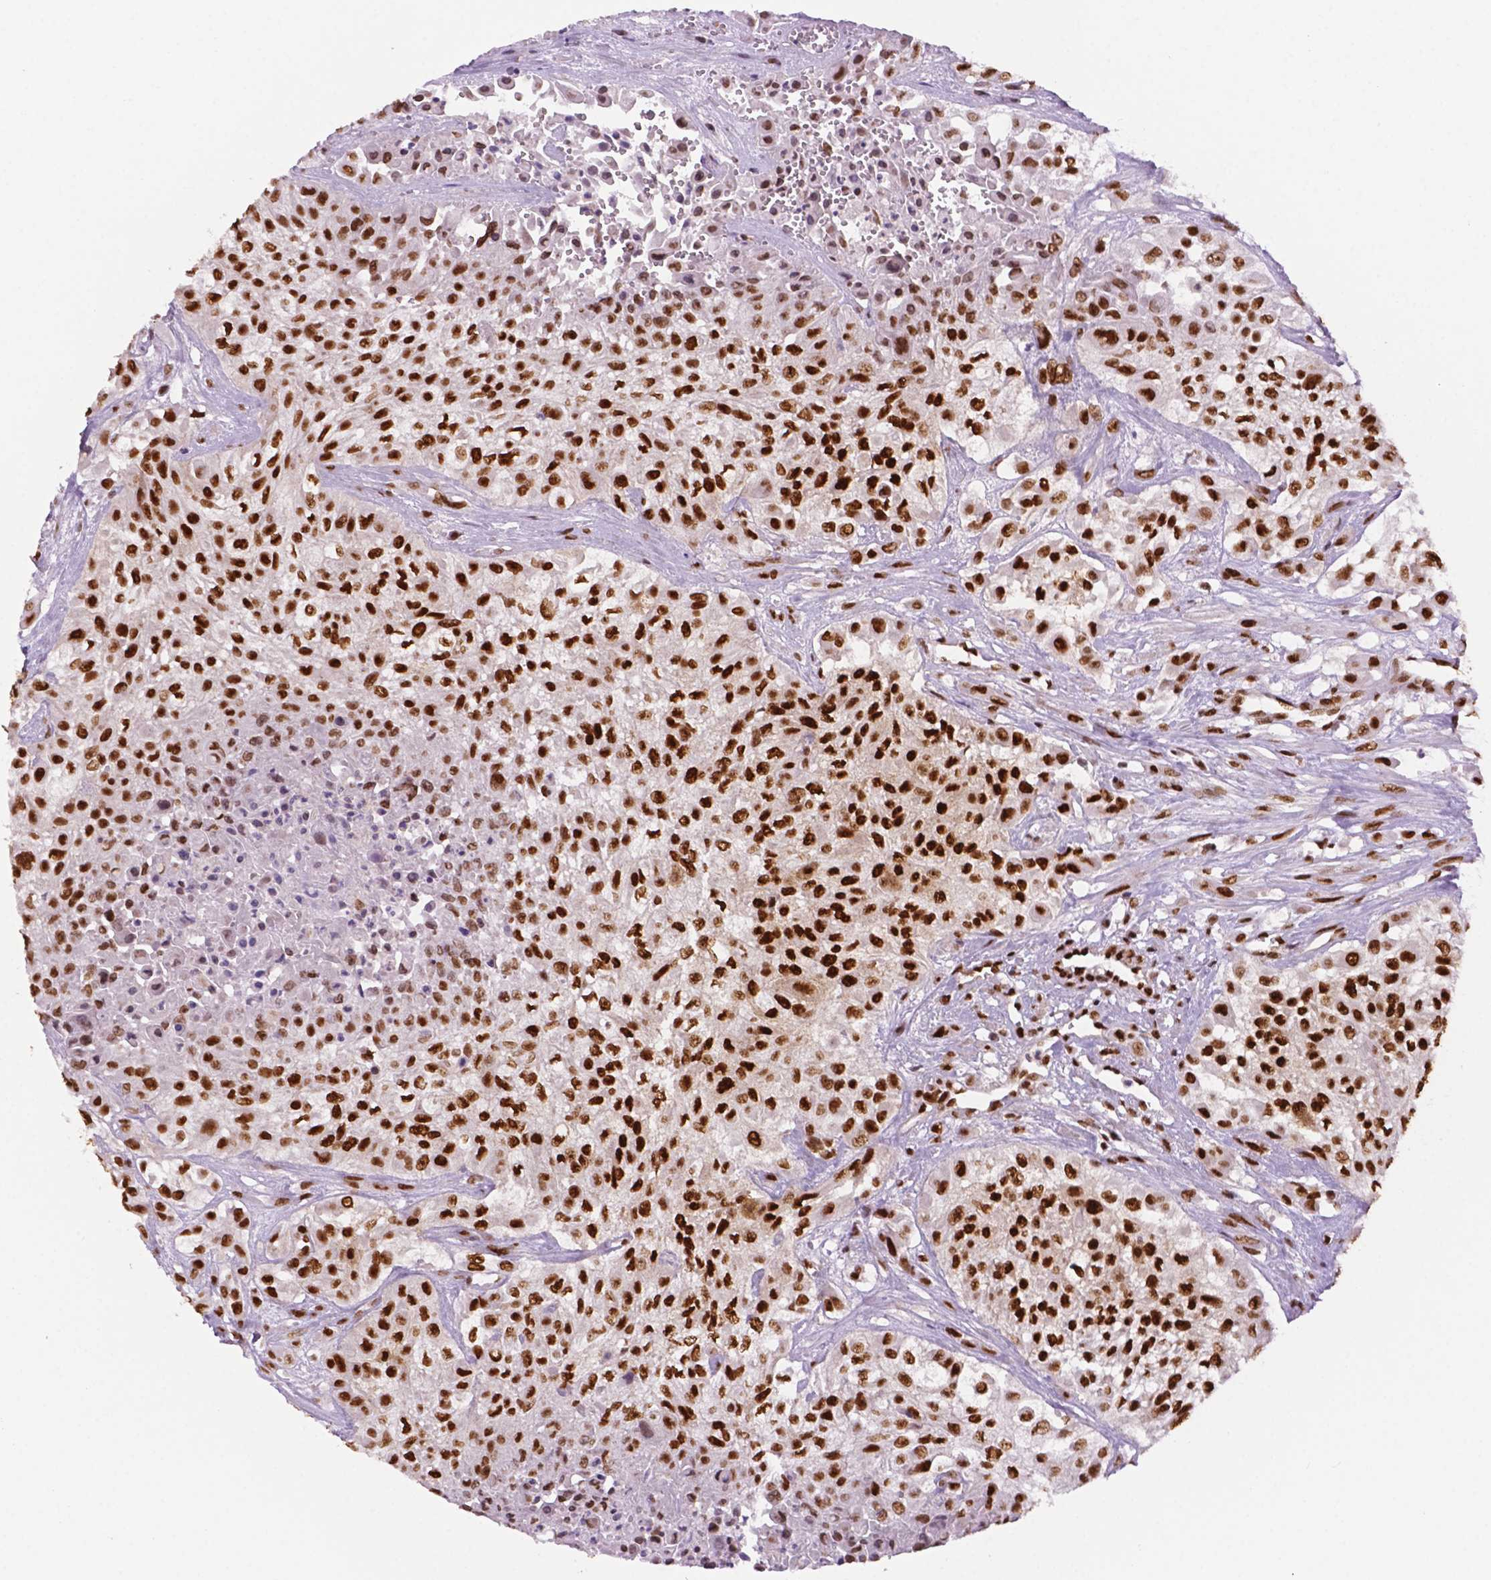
{"staining": {"intensity": "moderate", "quantity": "25%-75%", "location": "nuclear"}, "tissue": "urothelial cancer", "cell_type": "Tumor cells", "image_type": "cancer", "snomed": [{"axis": "morphology", "description": "Urothelial carcinoma, High grade"}, {"axis": "topography", "description": "Urinary bladder"}], "caption": "IHC (DAB) staining of urothelial cancer exhibits moderate nuclear protein expression in approximately 25%-75% of tumor cells. (IHC, brightfield microscopy, high magnification).", "gene": "MLH1", "patient": {"sex": "male", "age": 57}}